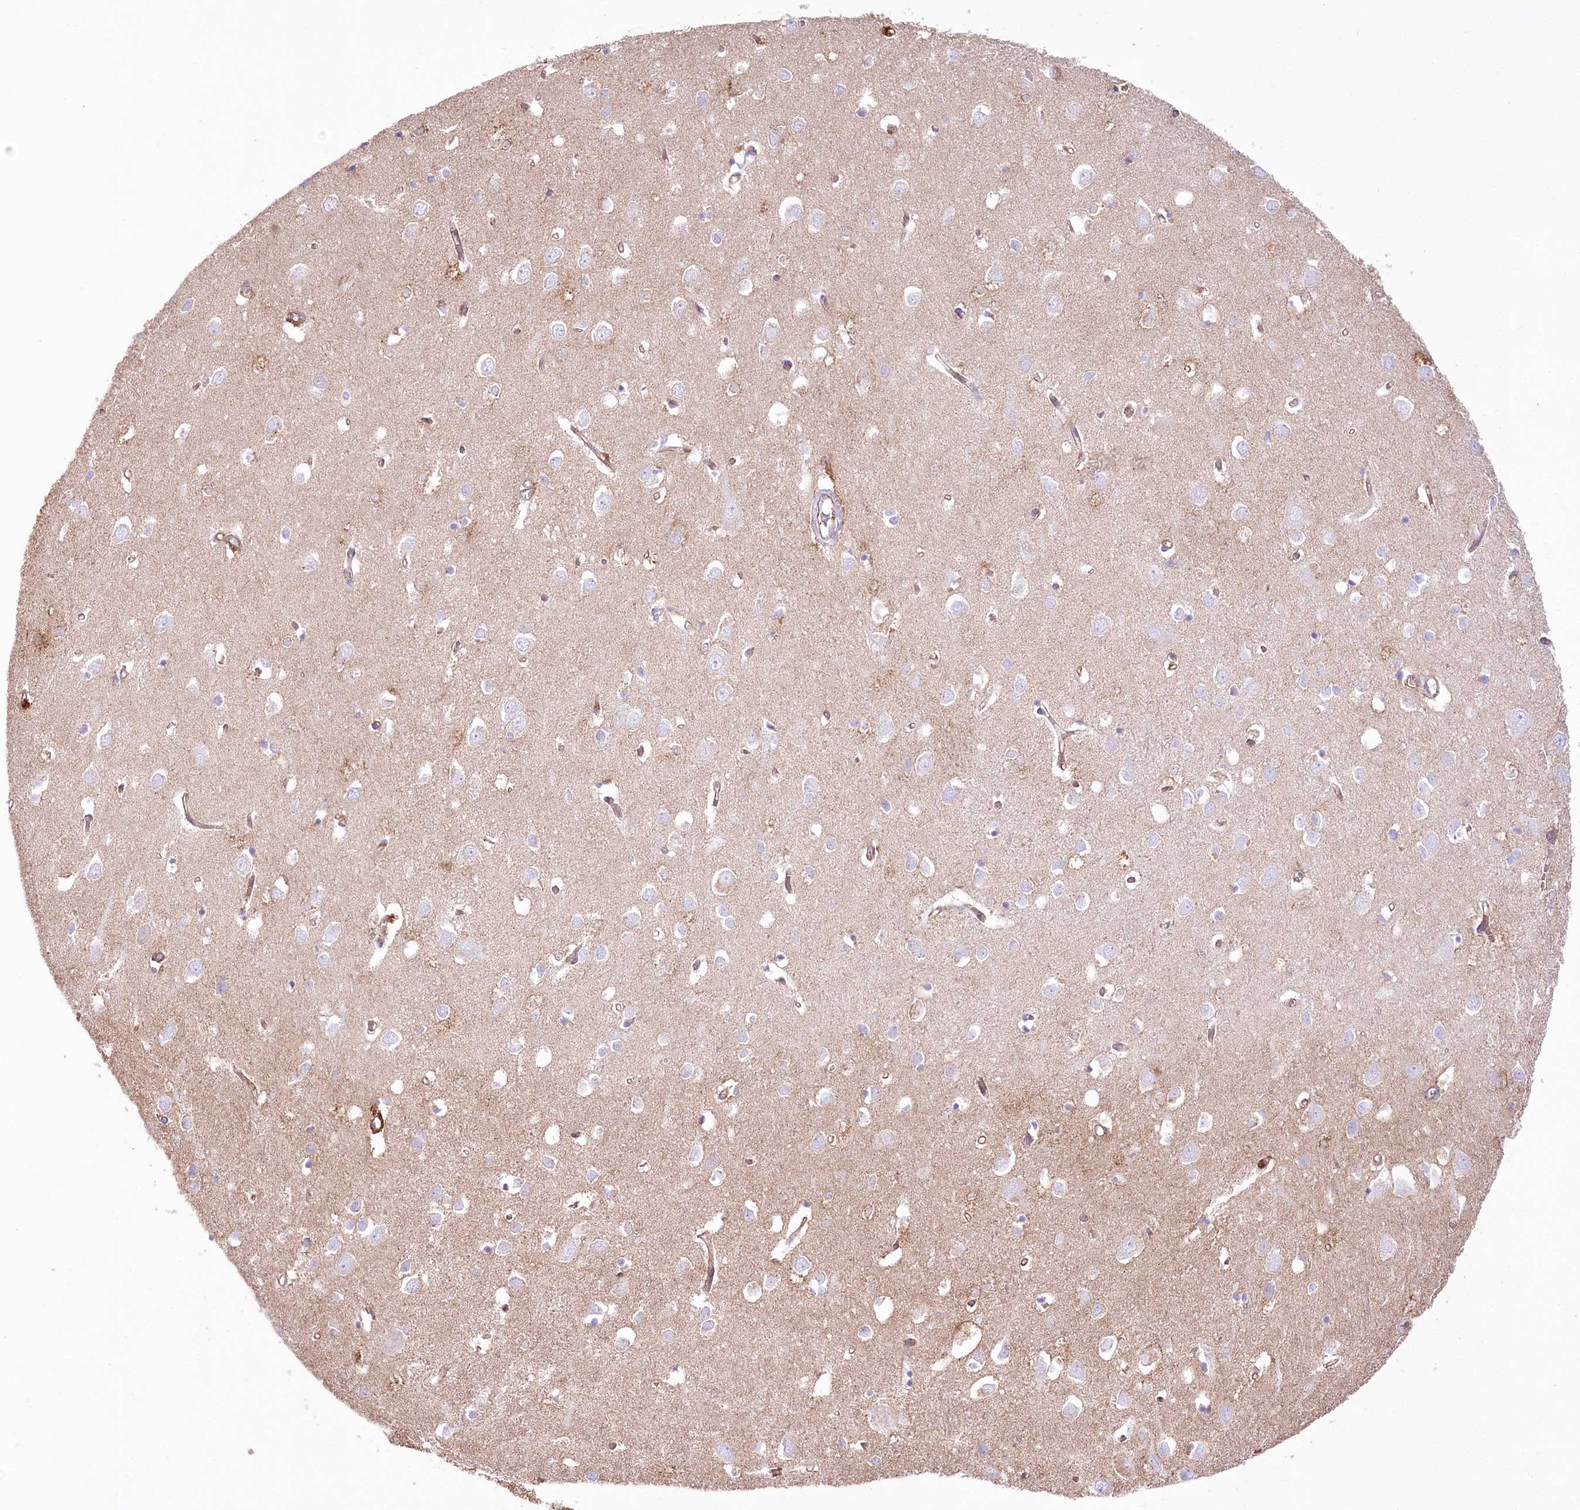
{"staining": {"intensity": "negative", "quantity": "none", "location": "none"}, "tissue": "cerebral cortex", "cell_type": "Endothelial cells", "image_type": "normal", "snomed": [{"axis": "morphology", "description": "Normal tissue, NOS"}, {"axis": "topography", "description": "Cerebral cortex"}], "caption": "Immunohistochemical staining of benign human cerebral cortex shows no significant positivity in endothelial cells. (Stains: DAB (3,3'-diaminobenzidine) immunohistochemistry (IHC) with hematoxylin counter stain, Microscopy: brightfield microscopy at high magnification).", "gene": "FAM216A", "patient": {"sex": "female", "age": 64}}